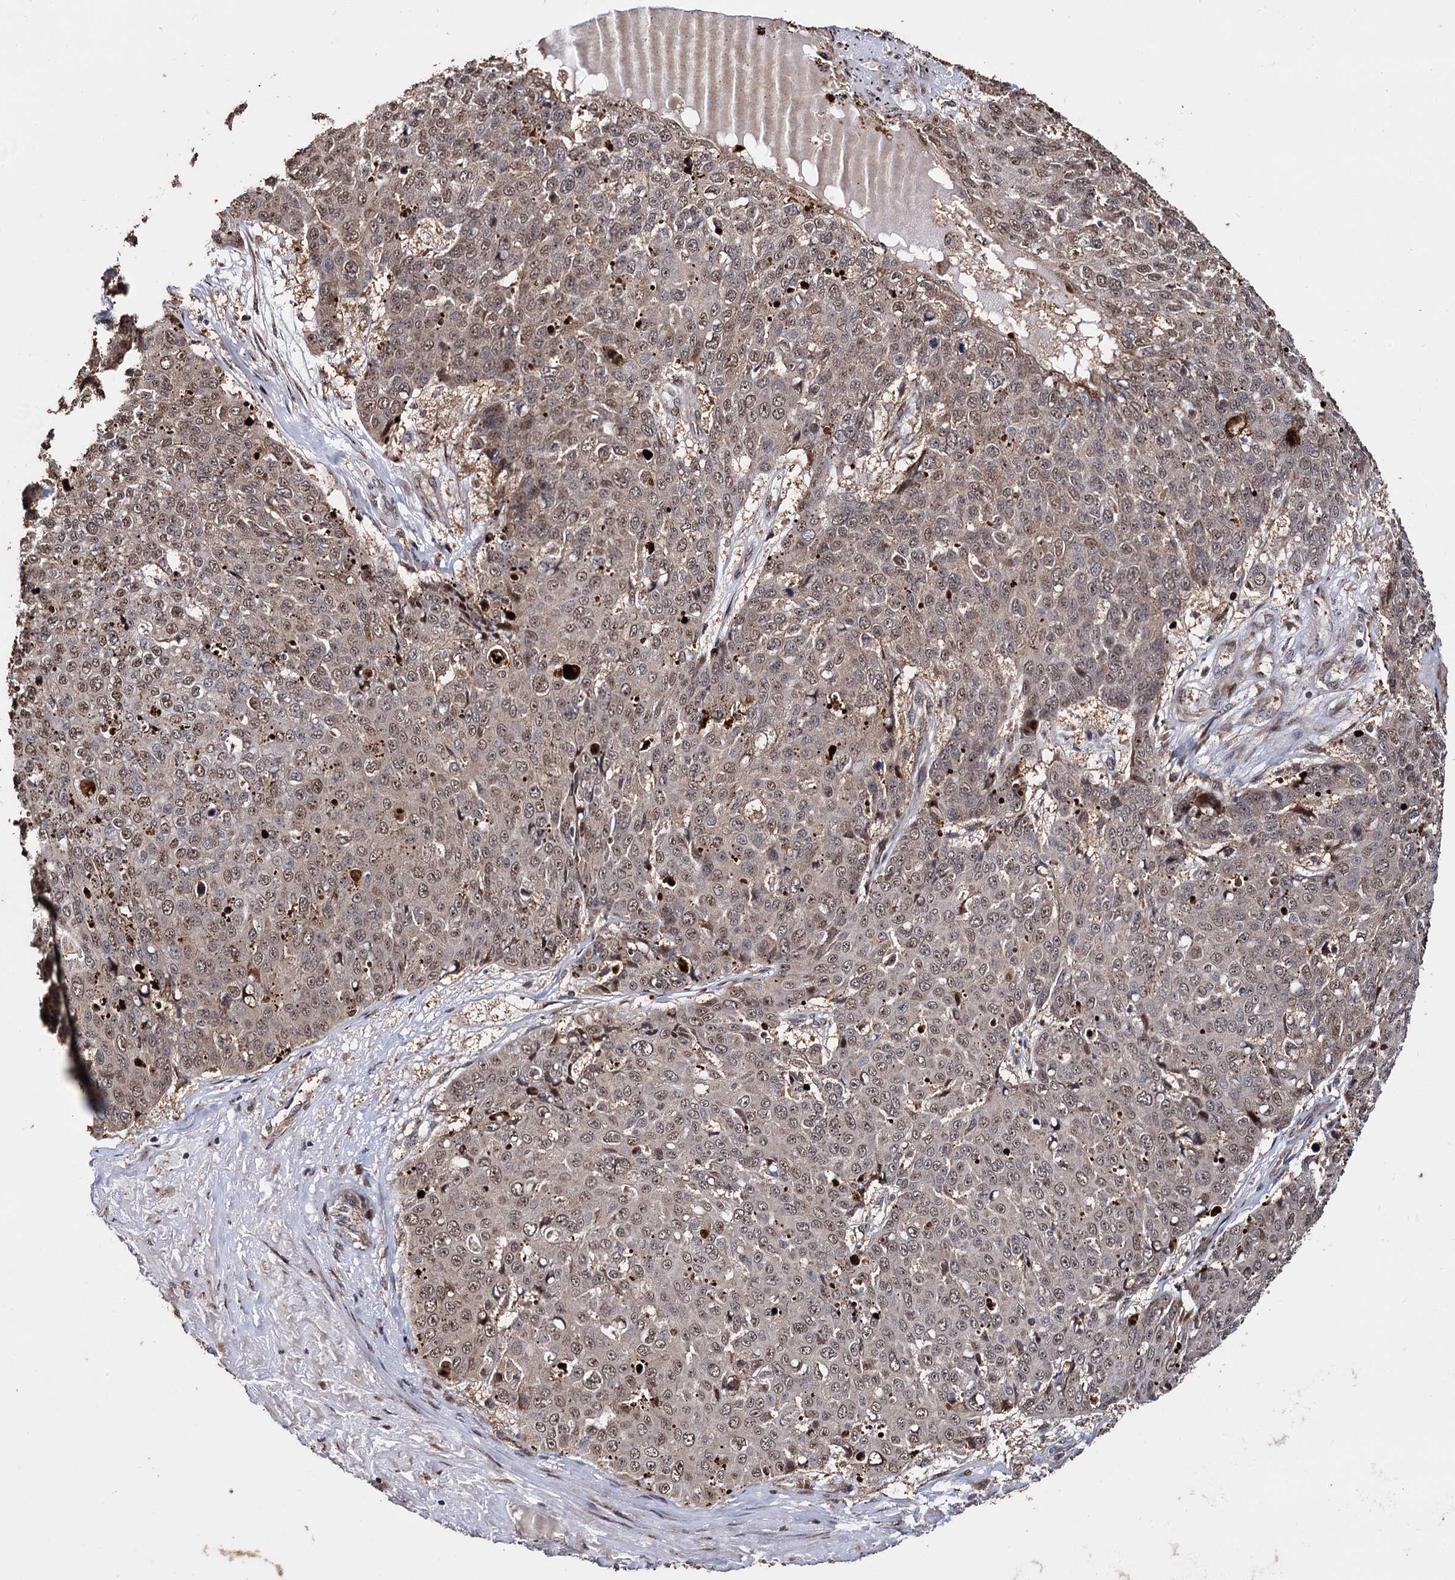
{"staining": {"intensity": "moderate", "quantity": "25%-75%", "location": "nuclear"}, "tissue": "skin cancer", "cell_type": "Tumor cells", "image_type": "cancer", "snomed": [{"axis": "morphology", "description": "Squamous cell carcinoma, NOS"}, {"axis": "topography", "description": "Skin"}], "caption": "Immunohistochemistry image of skin squamous cell carcinoma stained for a protein (brown), which displays medium levels of moderate nuclear positivity in approximately 25%-75% of tumor cells.", "gene": "PIGB", "patient": {"sex": "male", "age": 71}}